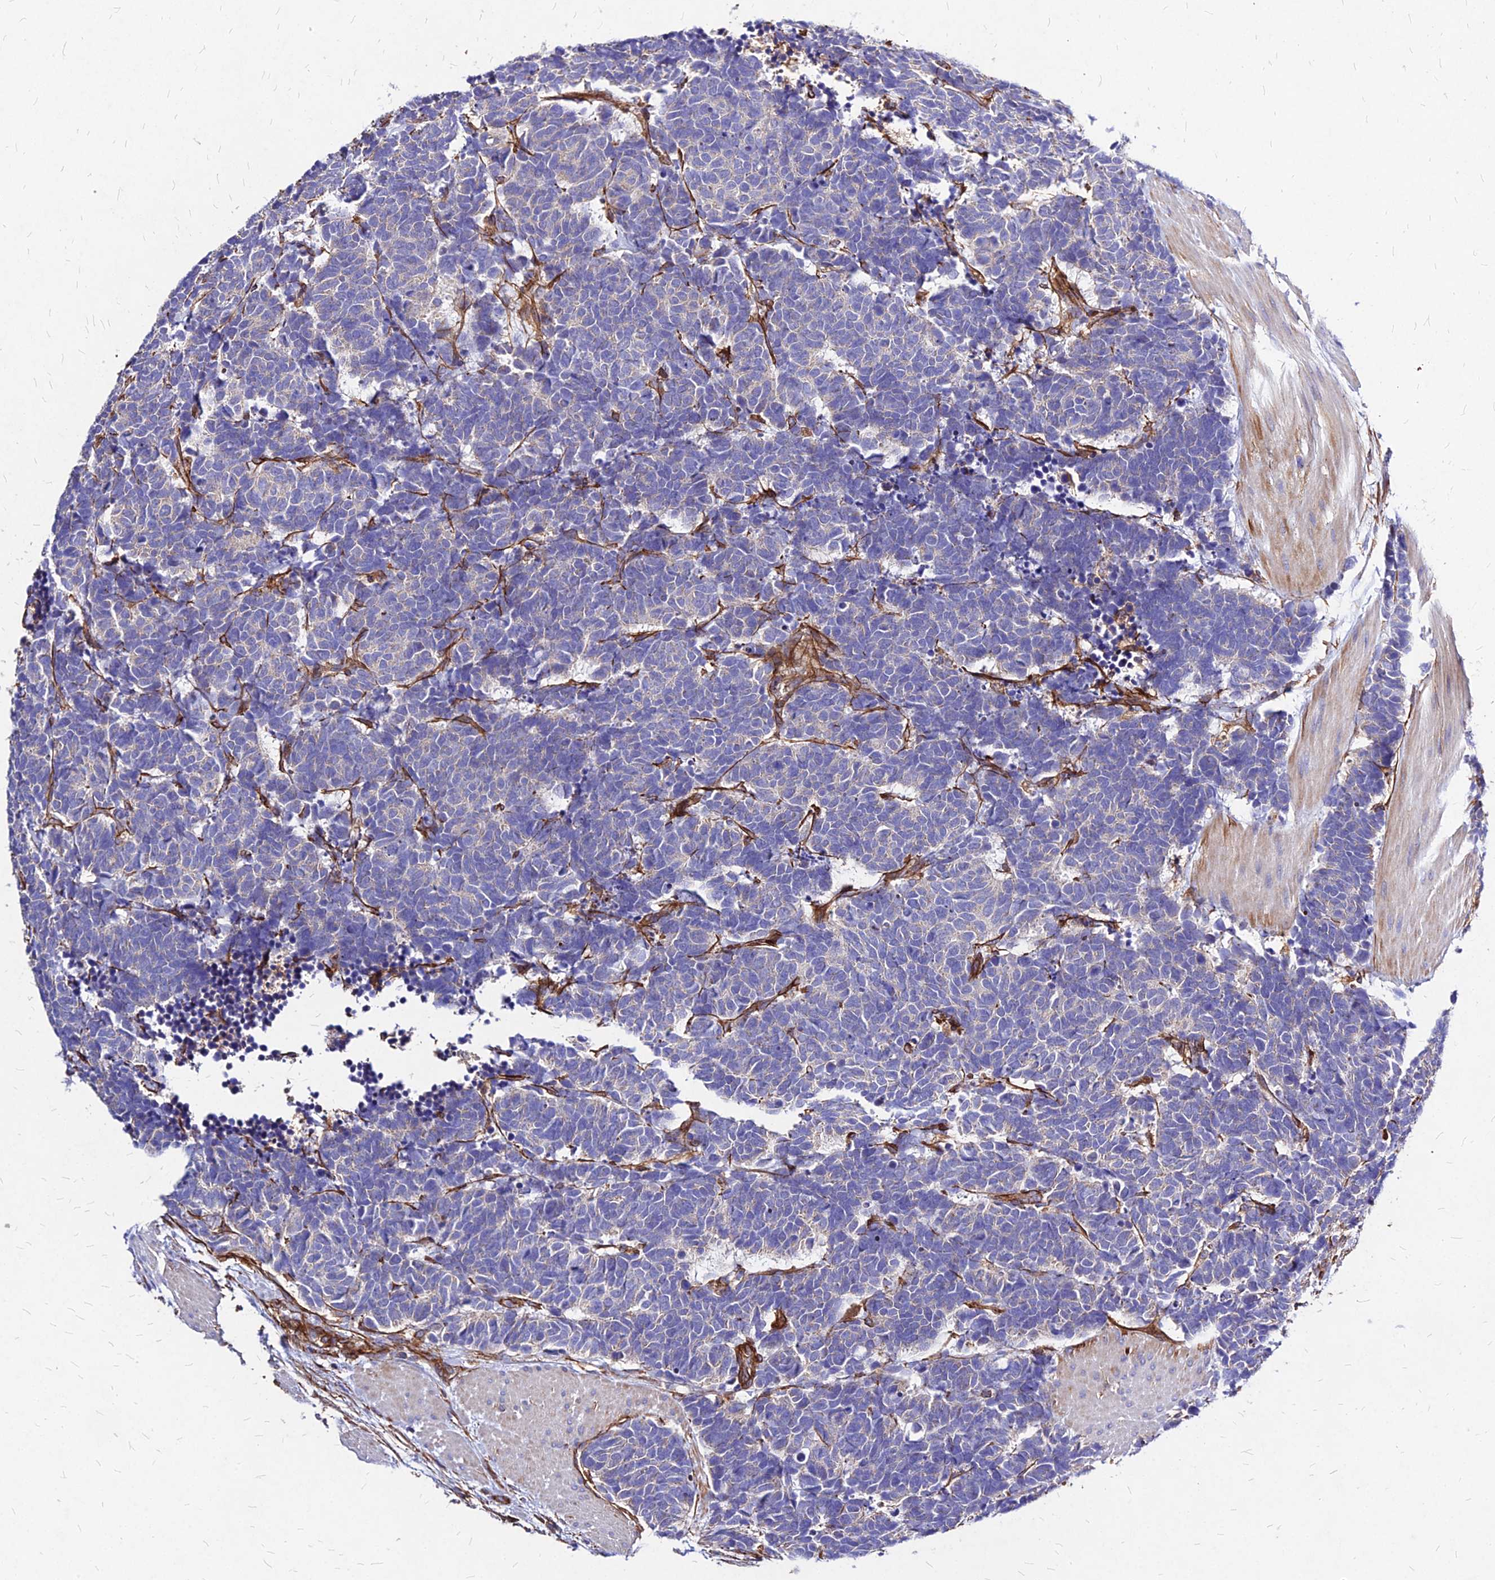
{"staining": {"intensity": "negative", "quantity": "none", "location": "none"}, "tissue": "carcinoid", "cell_type": "Tumor cells", "image_type": "cancer", "snomed": [{"axis": "morphology", "description": "Carcinoma, NOS"}, {"axis": "morphology", "description": "Carcinoid, malignant, NOS"}, {"axis": "topography", "description": "Urinary bladder"}], "caption": "DAB immunohistochemical staining of carcinoid (malignant) shows no significant expression in tumor cells.", "gene": "EFCC1", "patient": {"sex": "male", "age": 57}}